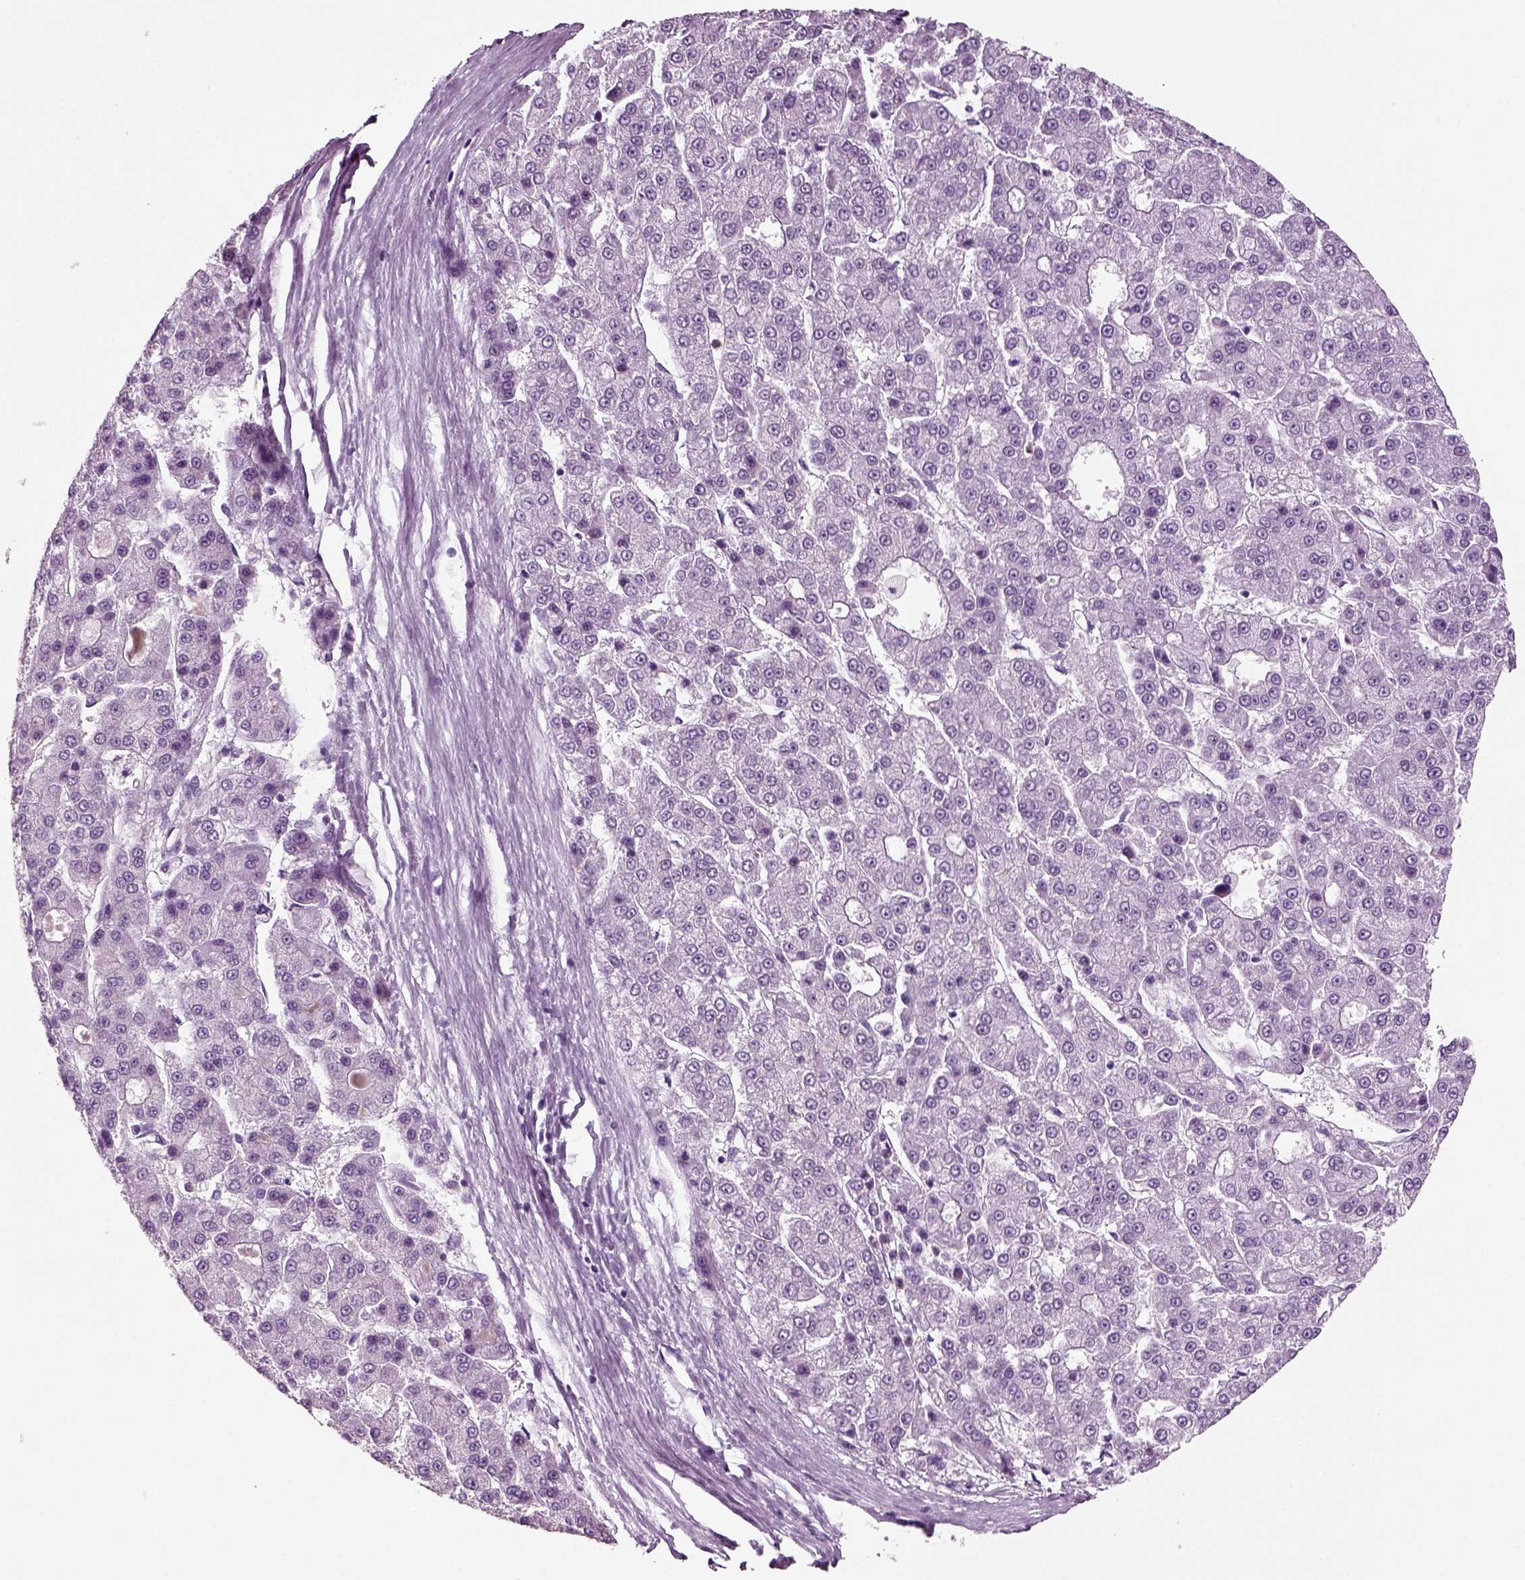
{"staining": {"intensity": "negative", "quantity": "none", "location": "none"}, "tissue": "liver cancer", "cell_type": "Tumor cells", "image_type": "cancer", "snomed": [{"axis": "morphology", "description": "Carcinoma, Hepatocellular, NOS"}, {"axis": "topography", "description": "Liver"}], "caption": "The histopathology image demonstrates no significant positivity in tumor cells of liver cancer (hepatocellular carcinoma).", "gene": "CRABP1", "patient": {"sex": "male", "age": 70}}